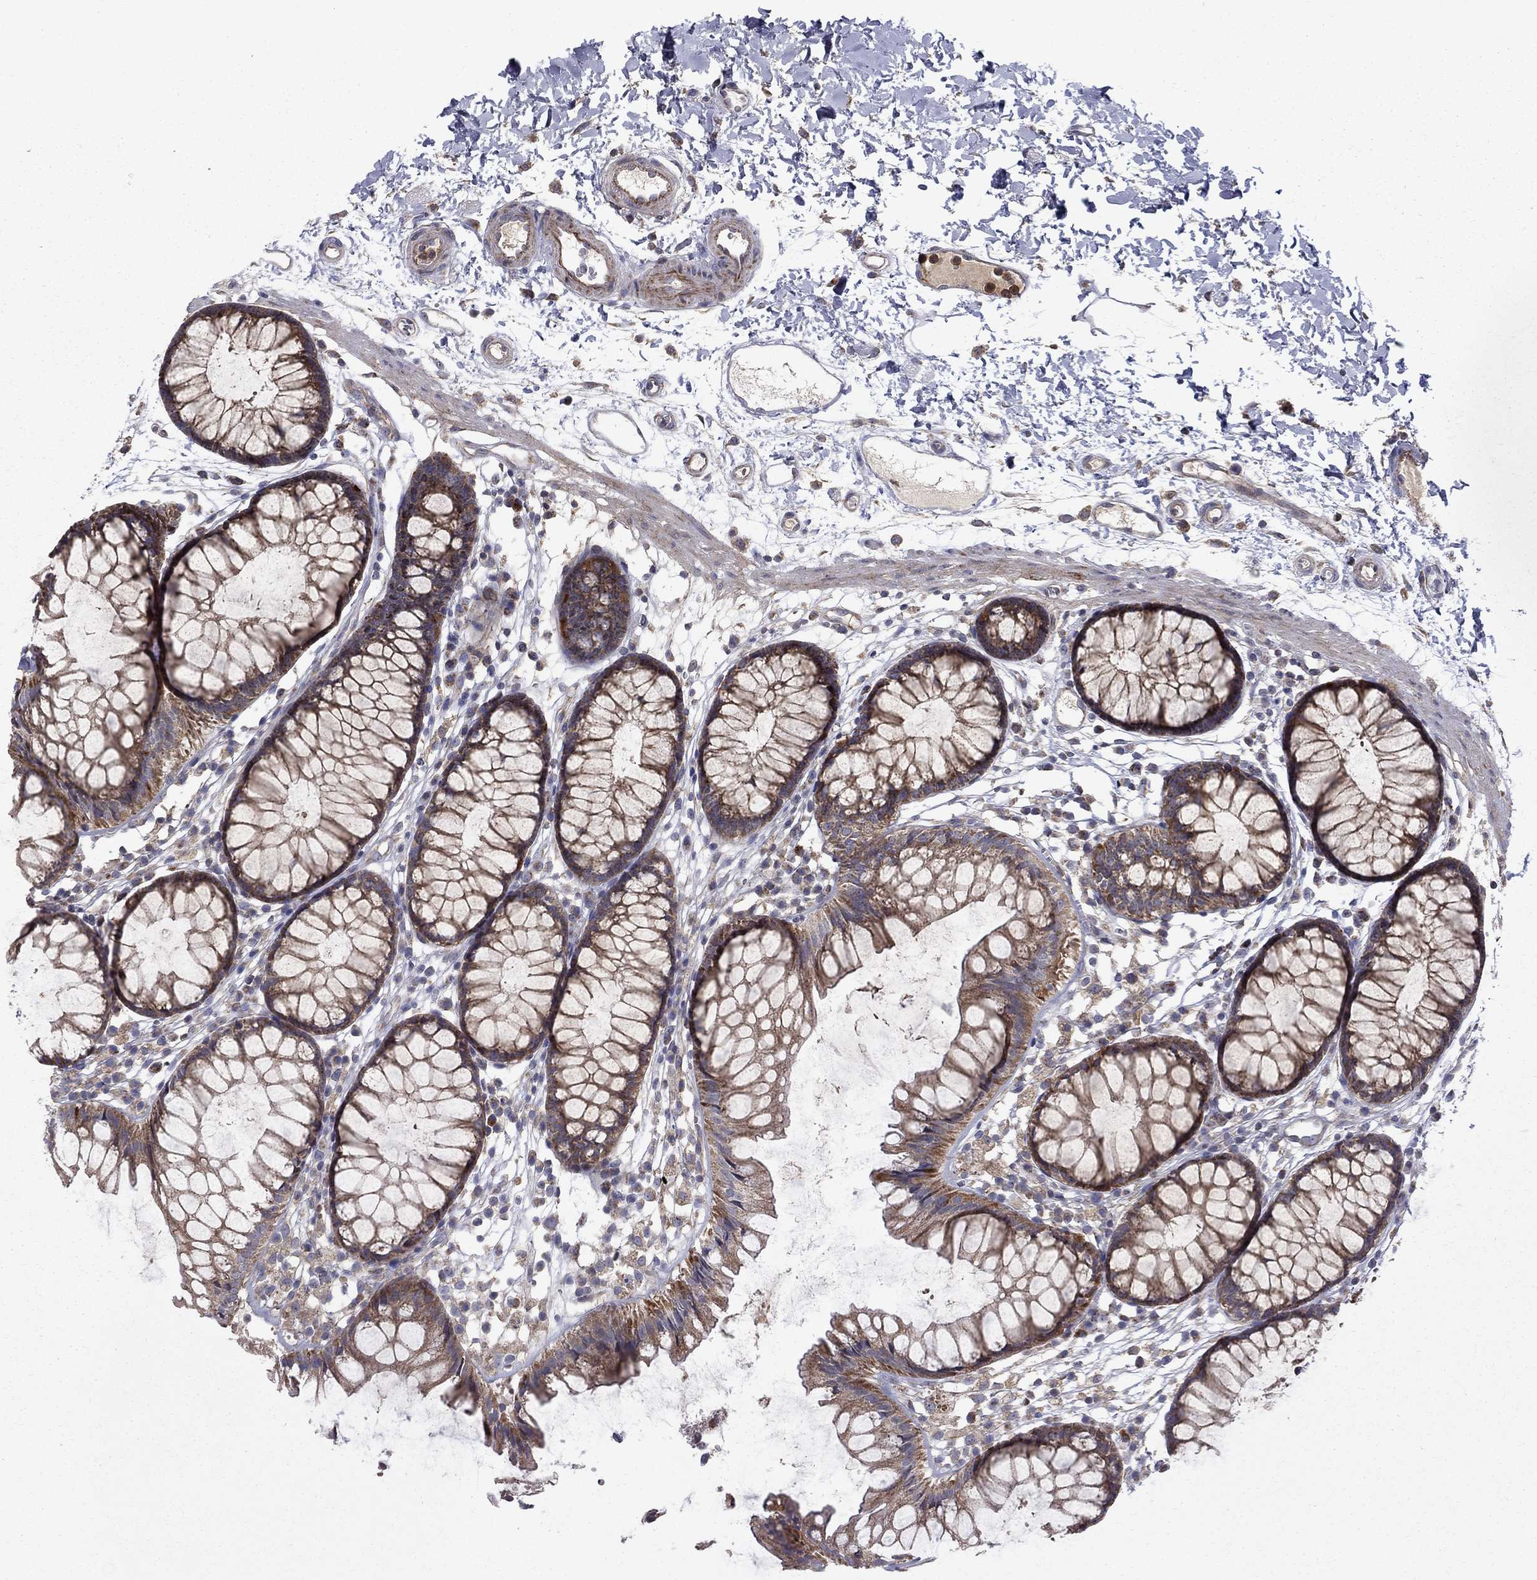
{"staining": {"intensity": "moderate", "quantity": "25%-75%", "location": "cytoplasmic/membranous"}, "tissue": "colon", "cell_type": "Endothelial cells", "image_type": "normal", "snomed": [{"axis": "morphology", "description": "Normal tissue, NOS"}, {"axis": "morphology", "description": "Adenocarcinoma, NOS"}, {"axis": "topography", "description": "Colon"}], "caption": "Moderate cytoplasmic/membranous protein positivity is appreciated in about 25%-75% of endothelial cells in colon. Nuclei are stained in blue.", "gene": "DOP1B", "patient": {"sex": "male", "age": 65}}